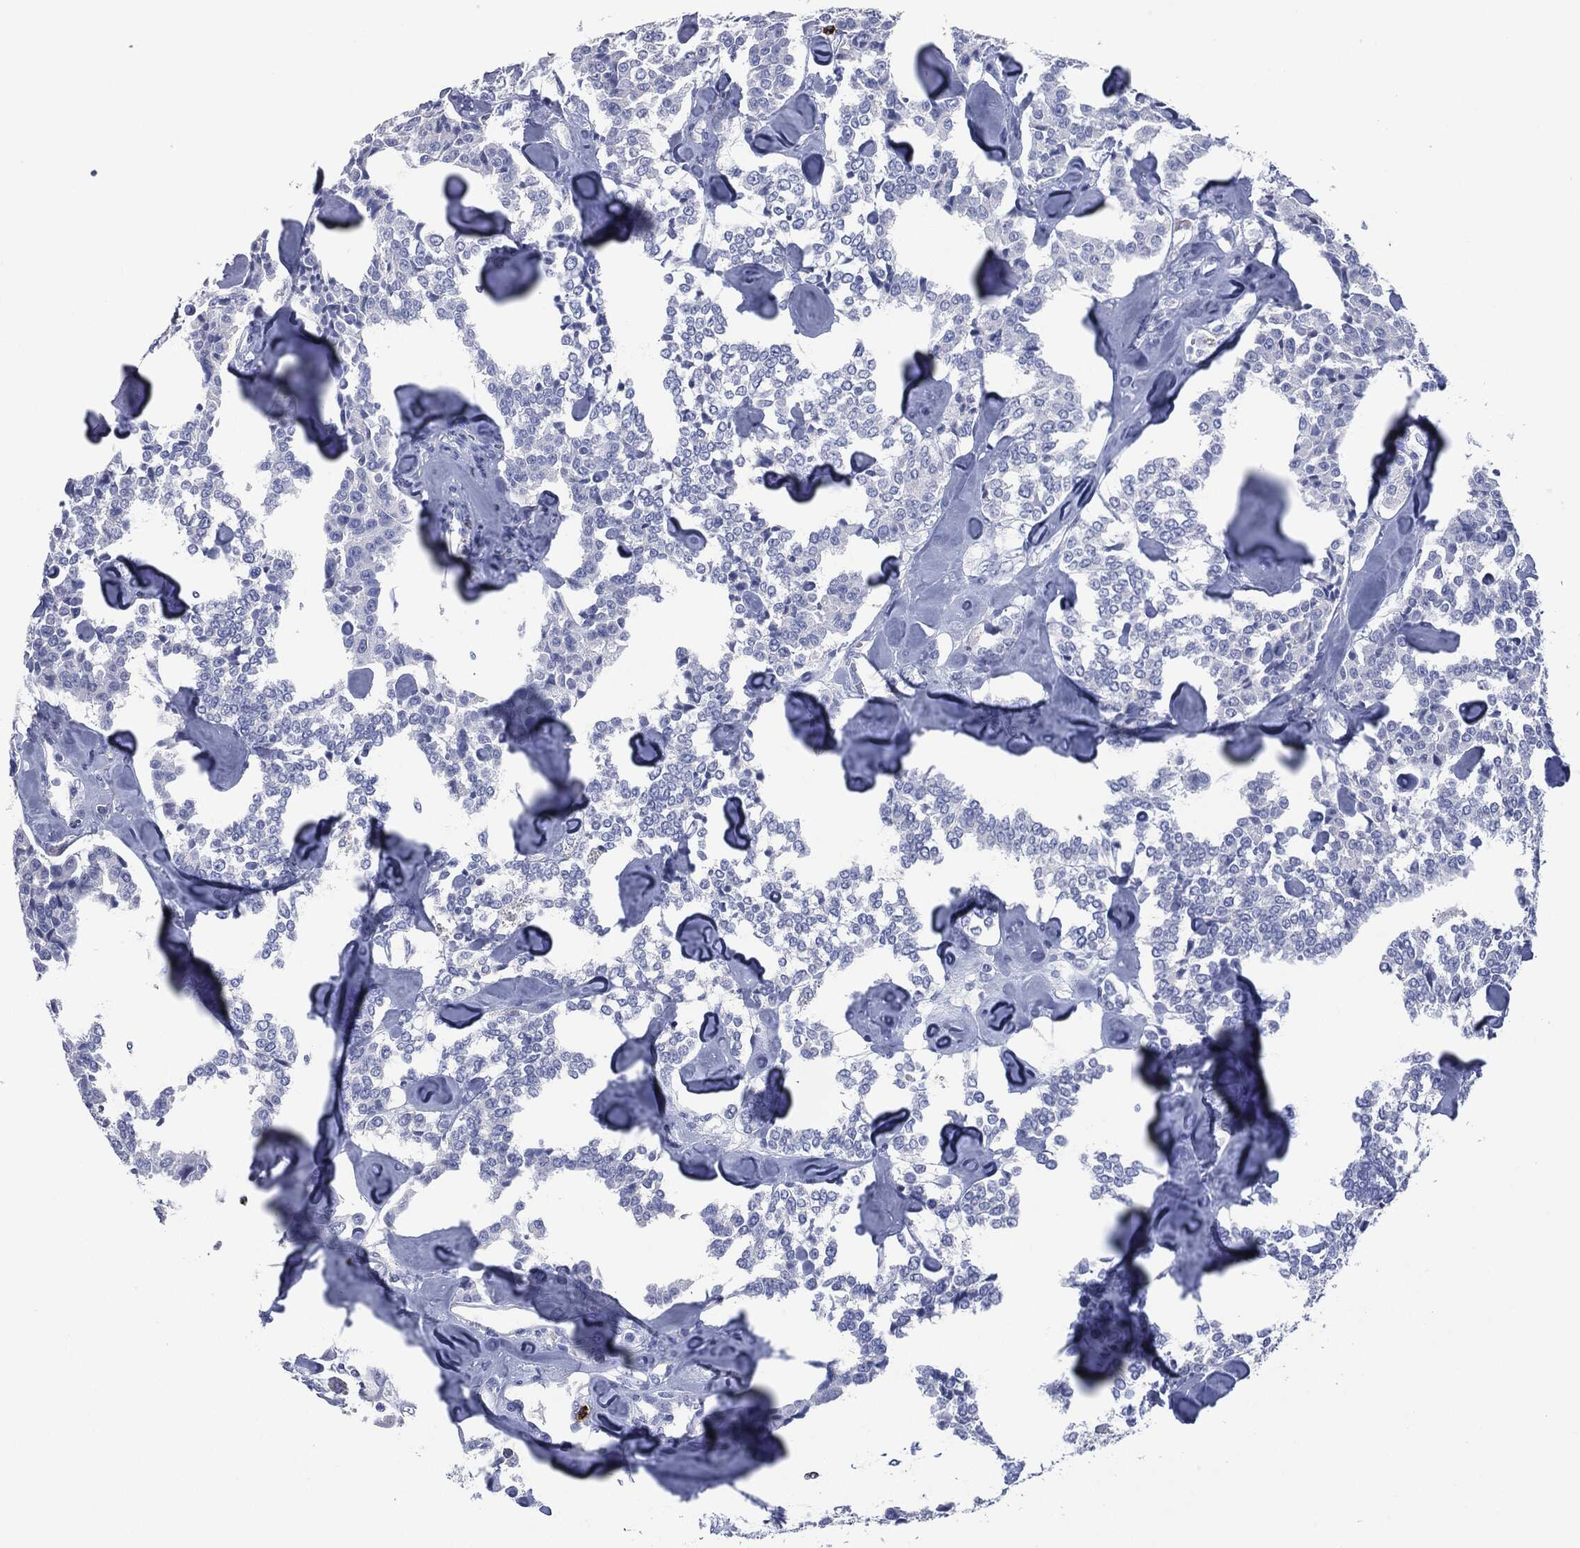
{"staining": {"intensity": "negative", "quantity": "none", "location": "none"}, "tissue": "carcinoid", "cell_type": "Tumor cells", "image_type": "cancer", "snomed": [{"axis": "morphology", "description": "Carcinoid, malignant, NOS"}, {"axis": "topography", "description": "Pancreas"}], "caption": "DAB immunohistochemical staining of carcinoid (malignant) shows no significant positivity in tumor cells.", "gene": "CEACAM8", "patient": {"sex": "male", "age": 41}}